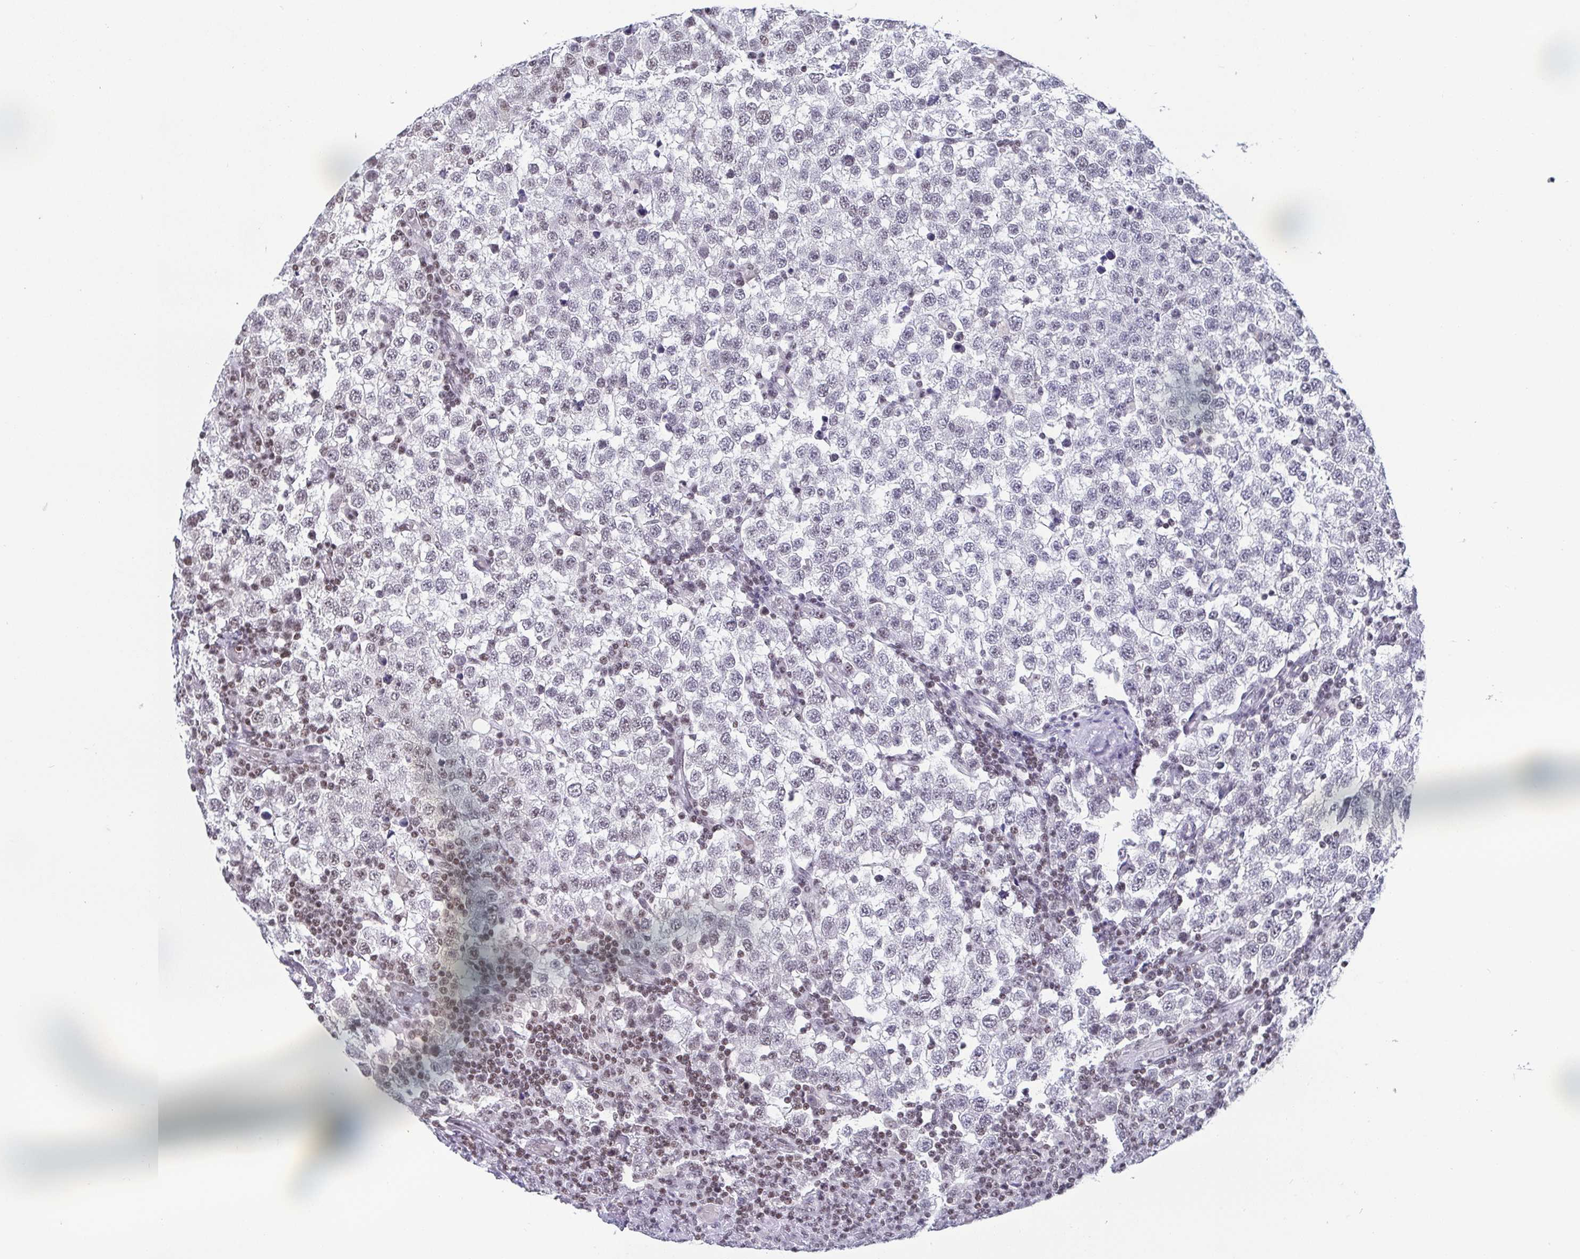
{"staining": {"intensity": "negative", "quantity": "none", "location": "none"}, "tissue": "testis cancer", "cell_type": "Tumor cells", "image_type": "cancer", "snomed": [{"axis": "morphology", "description": "Seminoma, NOS"}, {"axis": "topography", "description": "Testis"}], "caption": "An immunohistochemistry image of seminoma (testis) is shown. There is no staining in tumor cells of seminoma (testis). (DAB IHC with hematoxylin counter stain).", "gene": "CTCF", "patient": {"sex": "male", "age": 34}}